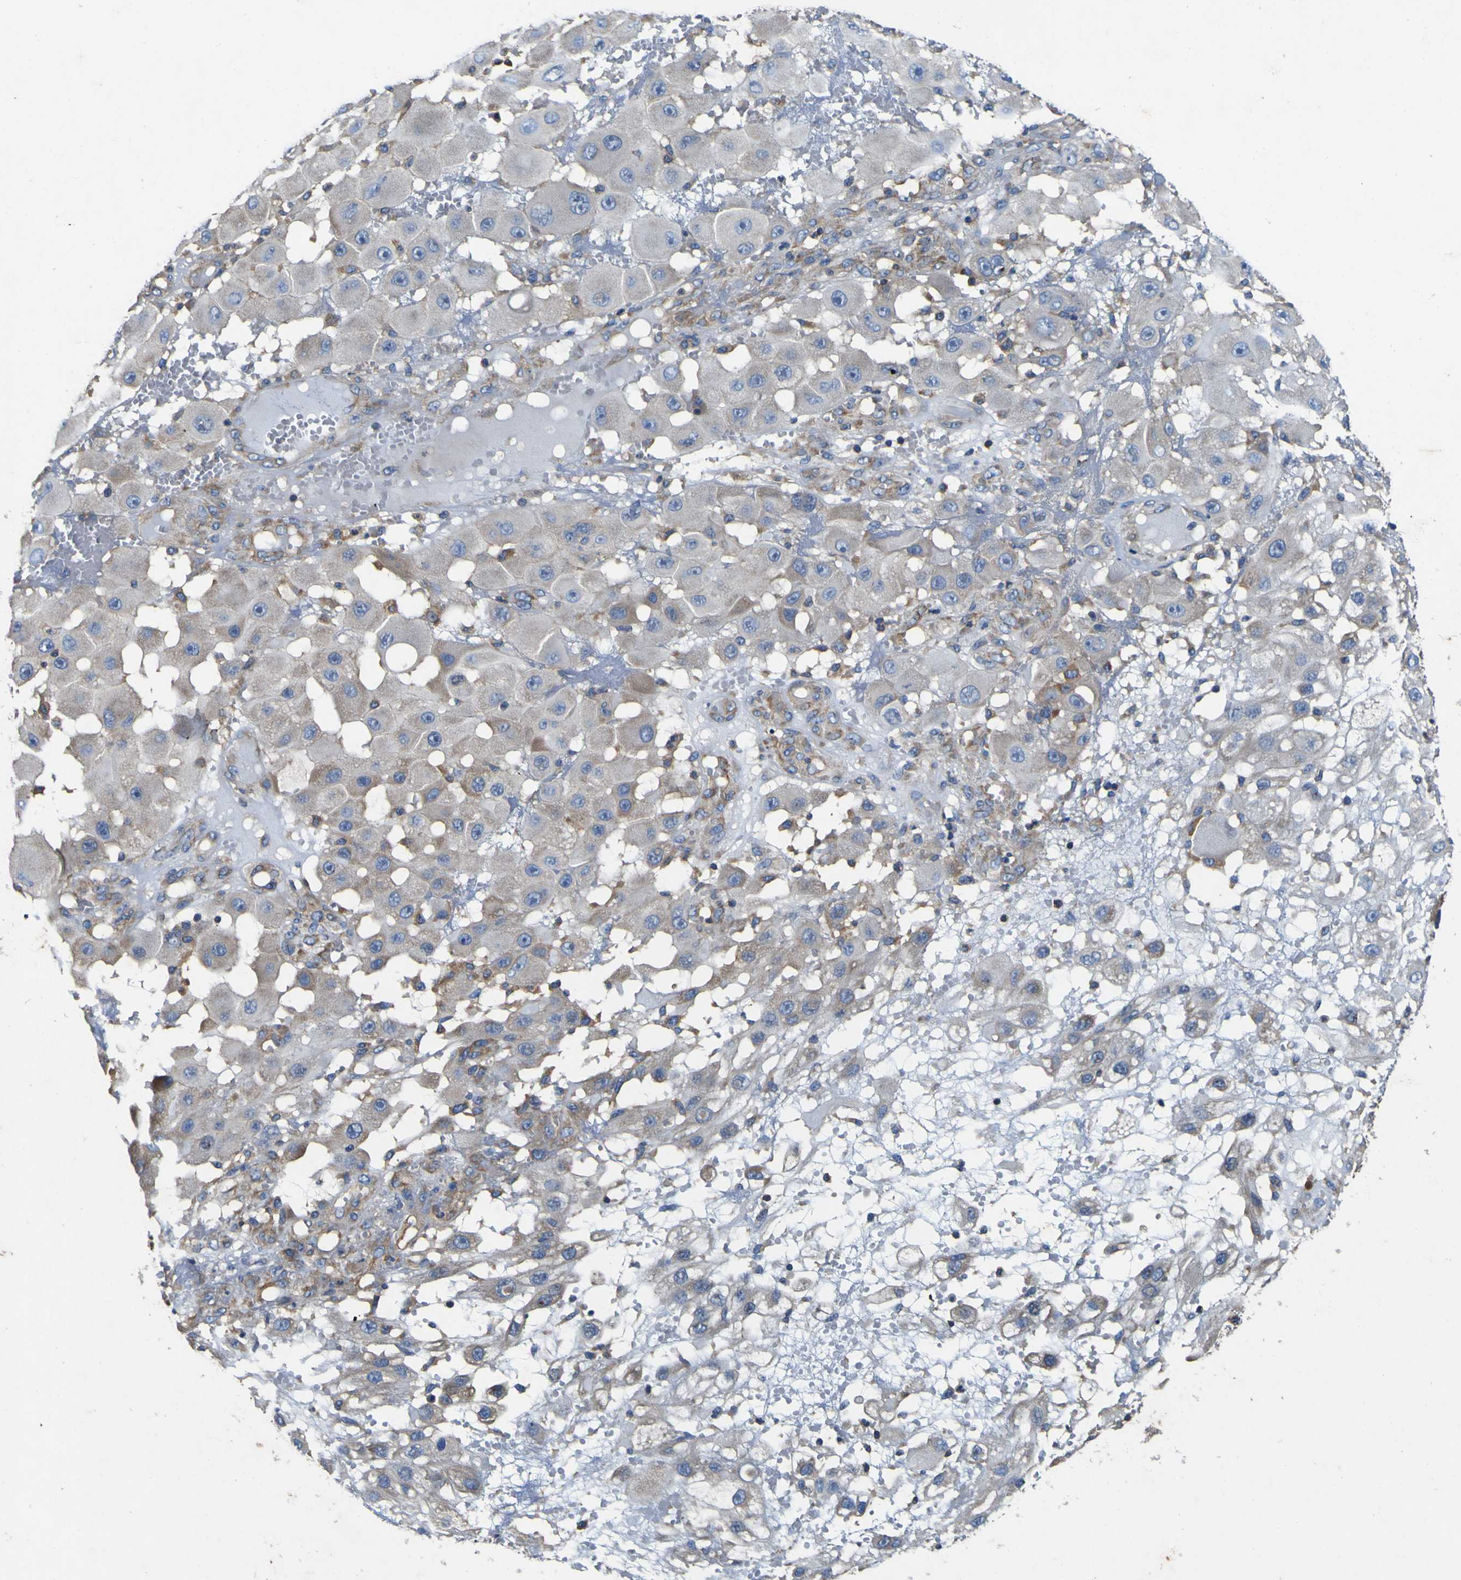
{"staining": {"intensity": "weak", "quantity": "<25%", "location": "cytoplasmic/membranous"}, "tissue": "melanoma", "cell_type": "Tumor cells", "image_type": "cancer", "snomed": [{"axis": "morphology", "description": "Malignant melanoma, NOS"}, {"axis": "topography", "description": "Skin"}], "caption": "Immunohistochemistry (IHC) image of human malignant melanoma stained for a protein (brown), which shows no expression in tumor cells.", "gene": "CNR2", "patient": {"sex": "female", "age": 81}}